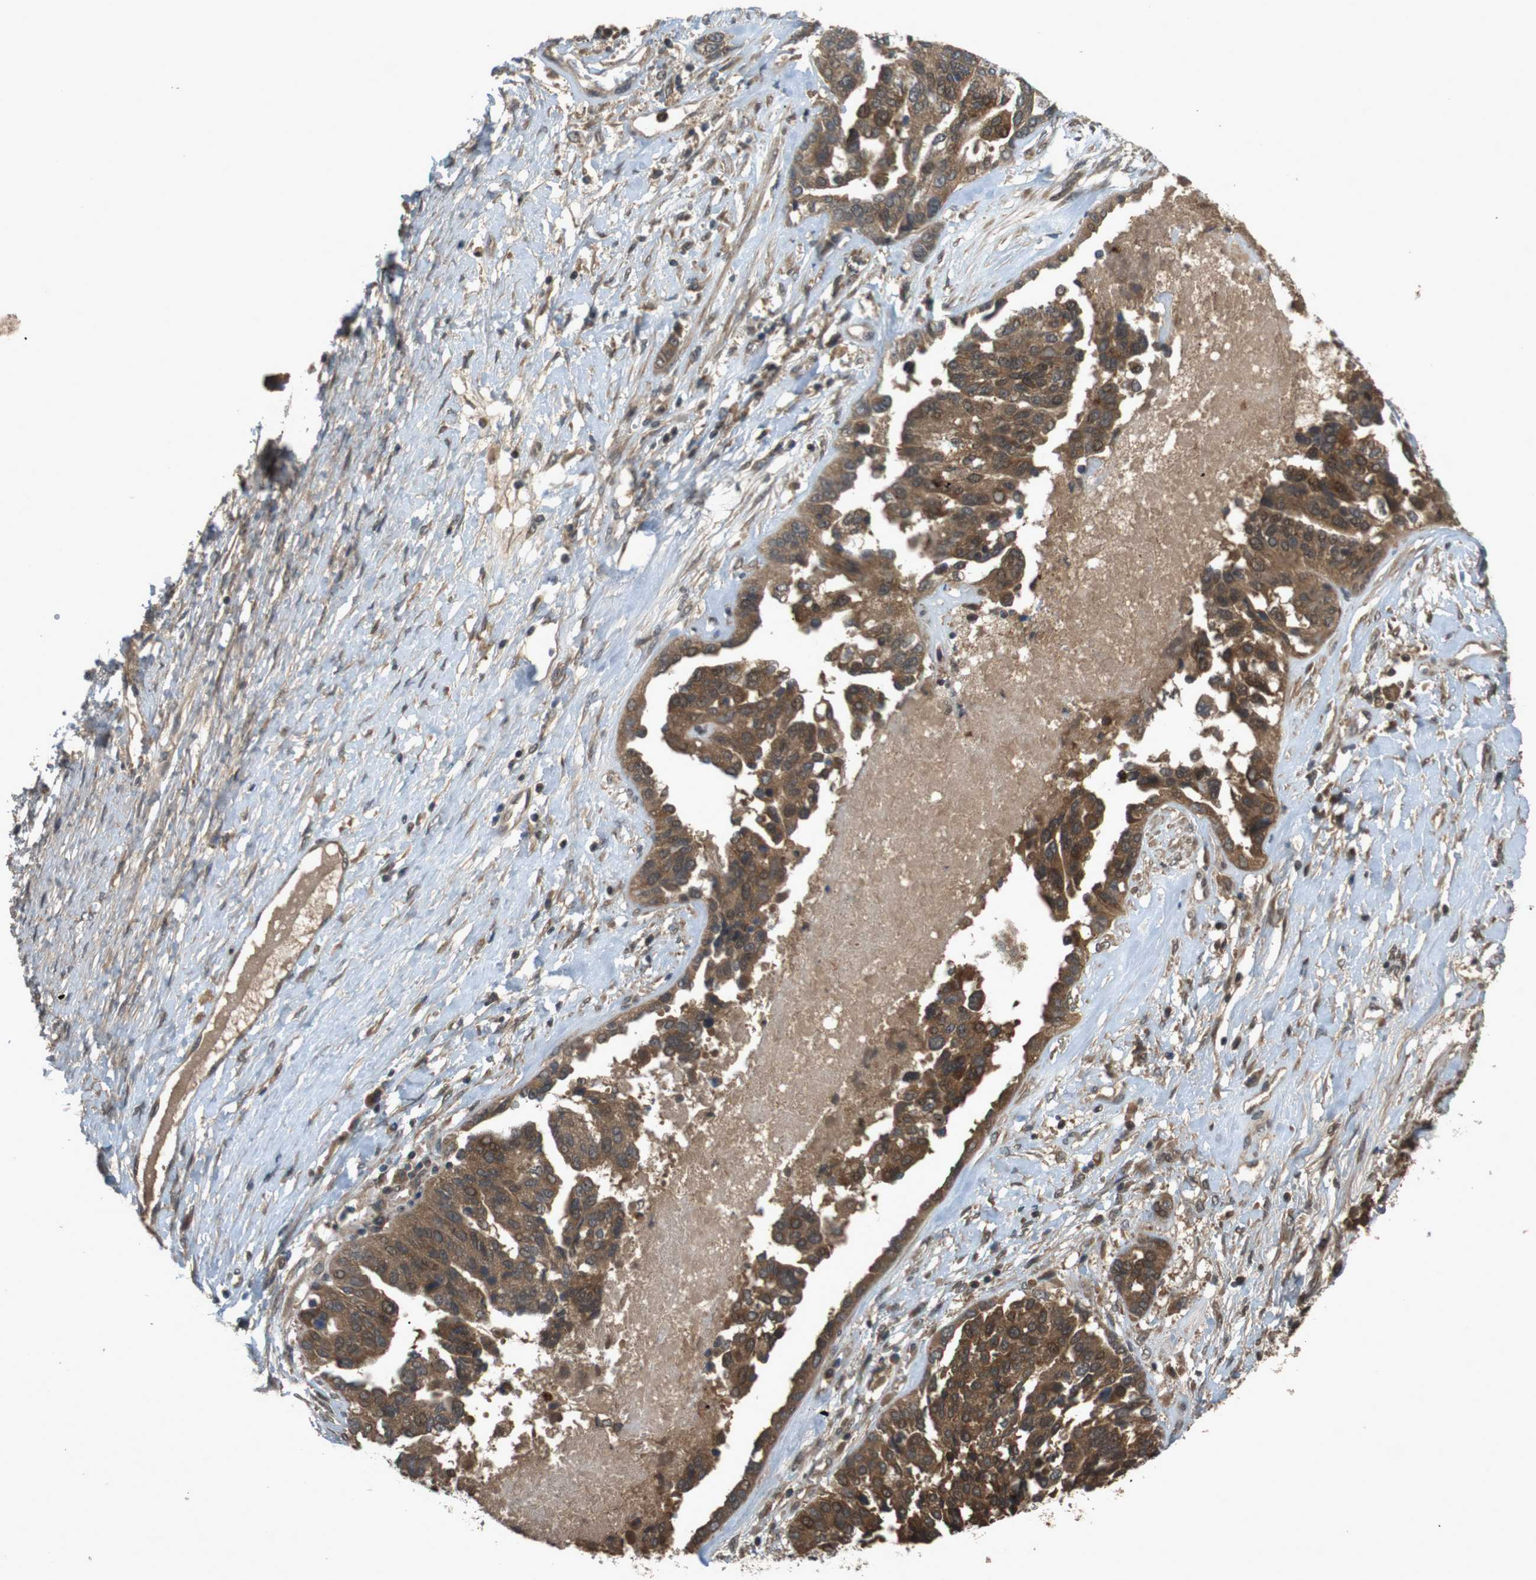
{"staining": {"intensity": "moderate", "quantity": ">75%", "location": "cytoplasmic/membranous"}, "tissue": "ovarian cancer", "cell_type": "Tumor cells", "image_type": "cancer", "snomed": [{"axis": "morphology", "description": "Cystadenocarcinoma, serous, NOS"}, {"axis": "topography", "description": "Ovary"}], "caption": "The micrograph displays immunohistochemical staining of ovarian serous cystadenocarcinoma. There is moderate cytoplasmic/membranous positivity is present in approximately >75% of tumor cells.", "gene": "NFKBIE", "patient": {"sex": "female", "age": 44}}